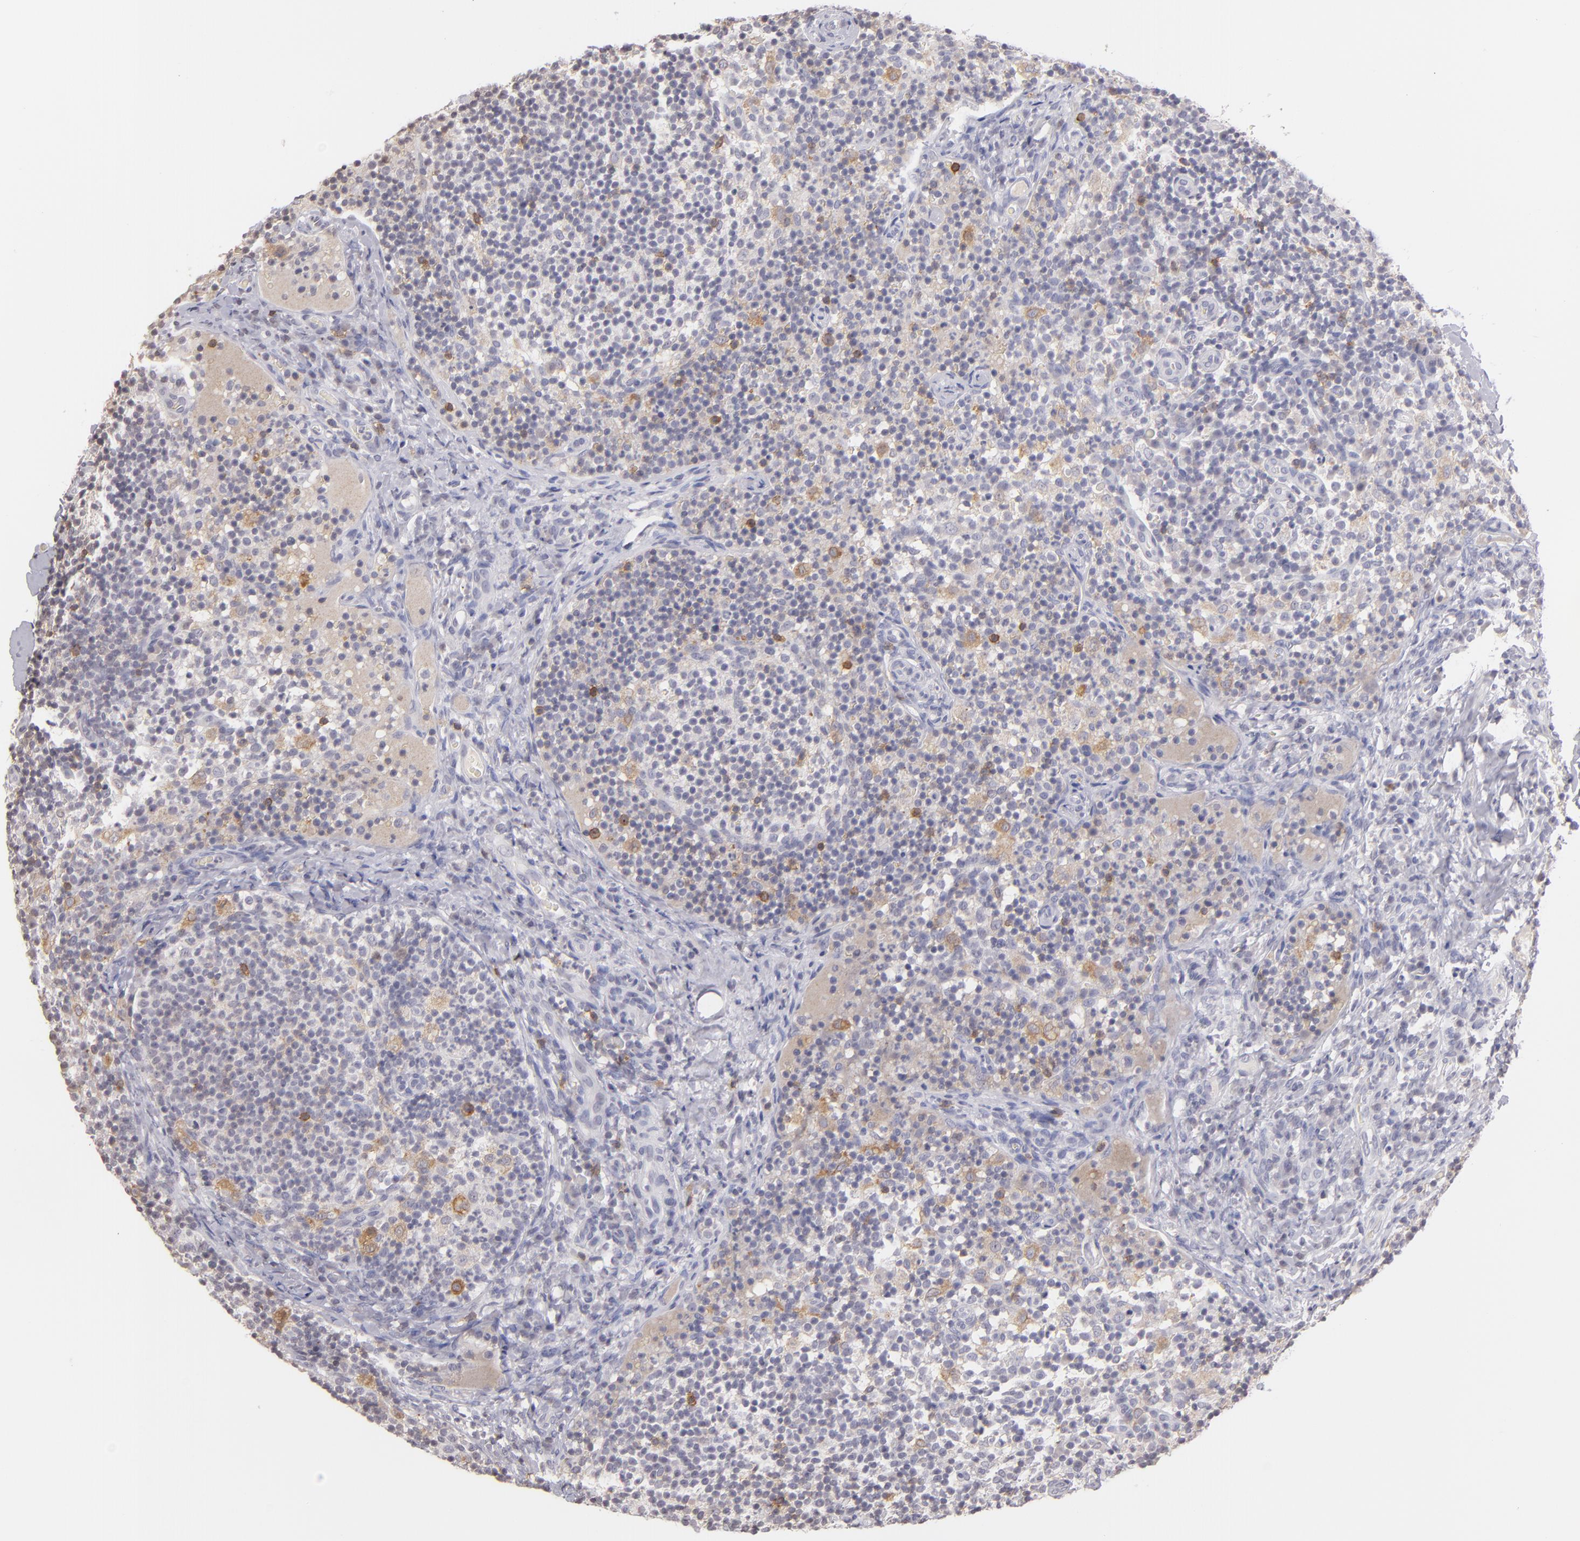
{"staining": {"intensity": "strong", "quantity": "<25%", "location": "cytoplasmic/membranous"}, "tissue": "lymph node", "cell_type": "Germinal center cells", "image_type": "normal", "snomed": [{"axis": "morphology", "description": "Normal tissue, NOS"}, {"axis": "morphology", "description": "Inflammation, NOS"}, {"axis": "topography", "description": "Lymph node"}], "caption": "Immunohistochemistry micrograph of unremarkable human lymph node stained for a protein (brown), which reveals medium levels of strong cytoplasmic/membranous expression in about <25% of germinal center cells.", "gene": "IL2RA", "patient": {"sex": "male", "age": 46}}